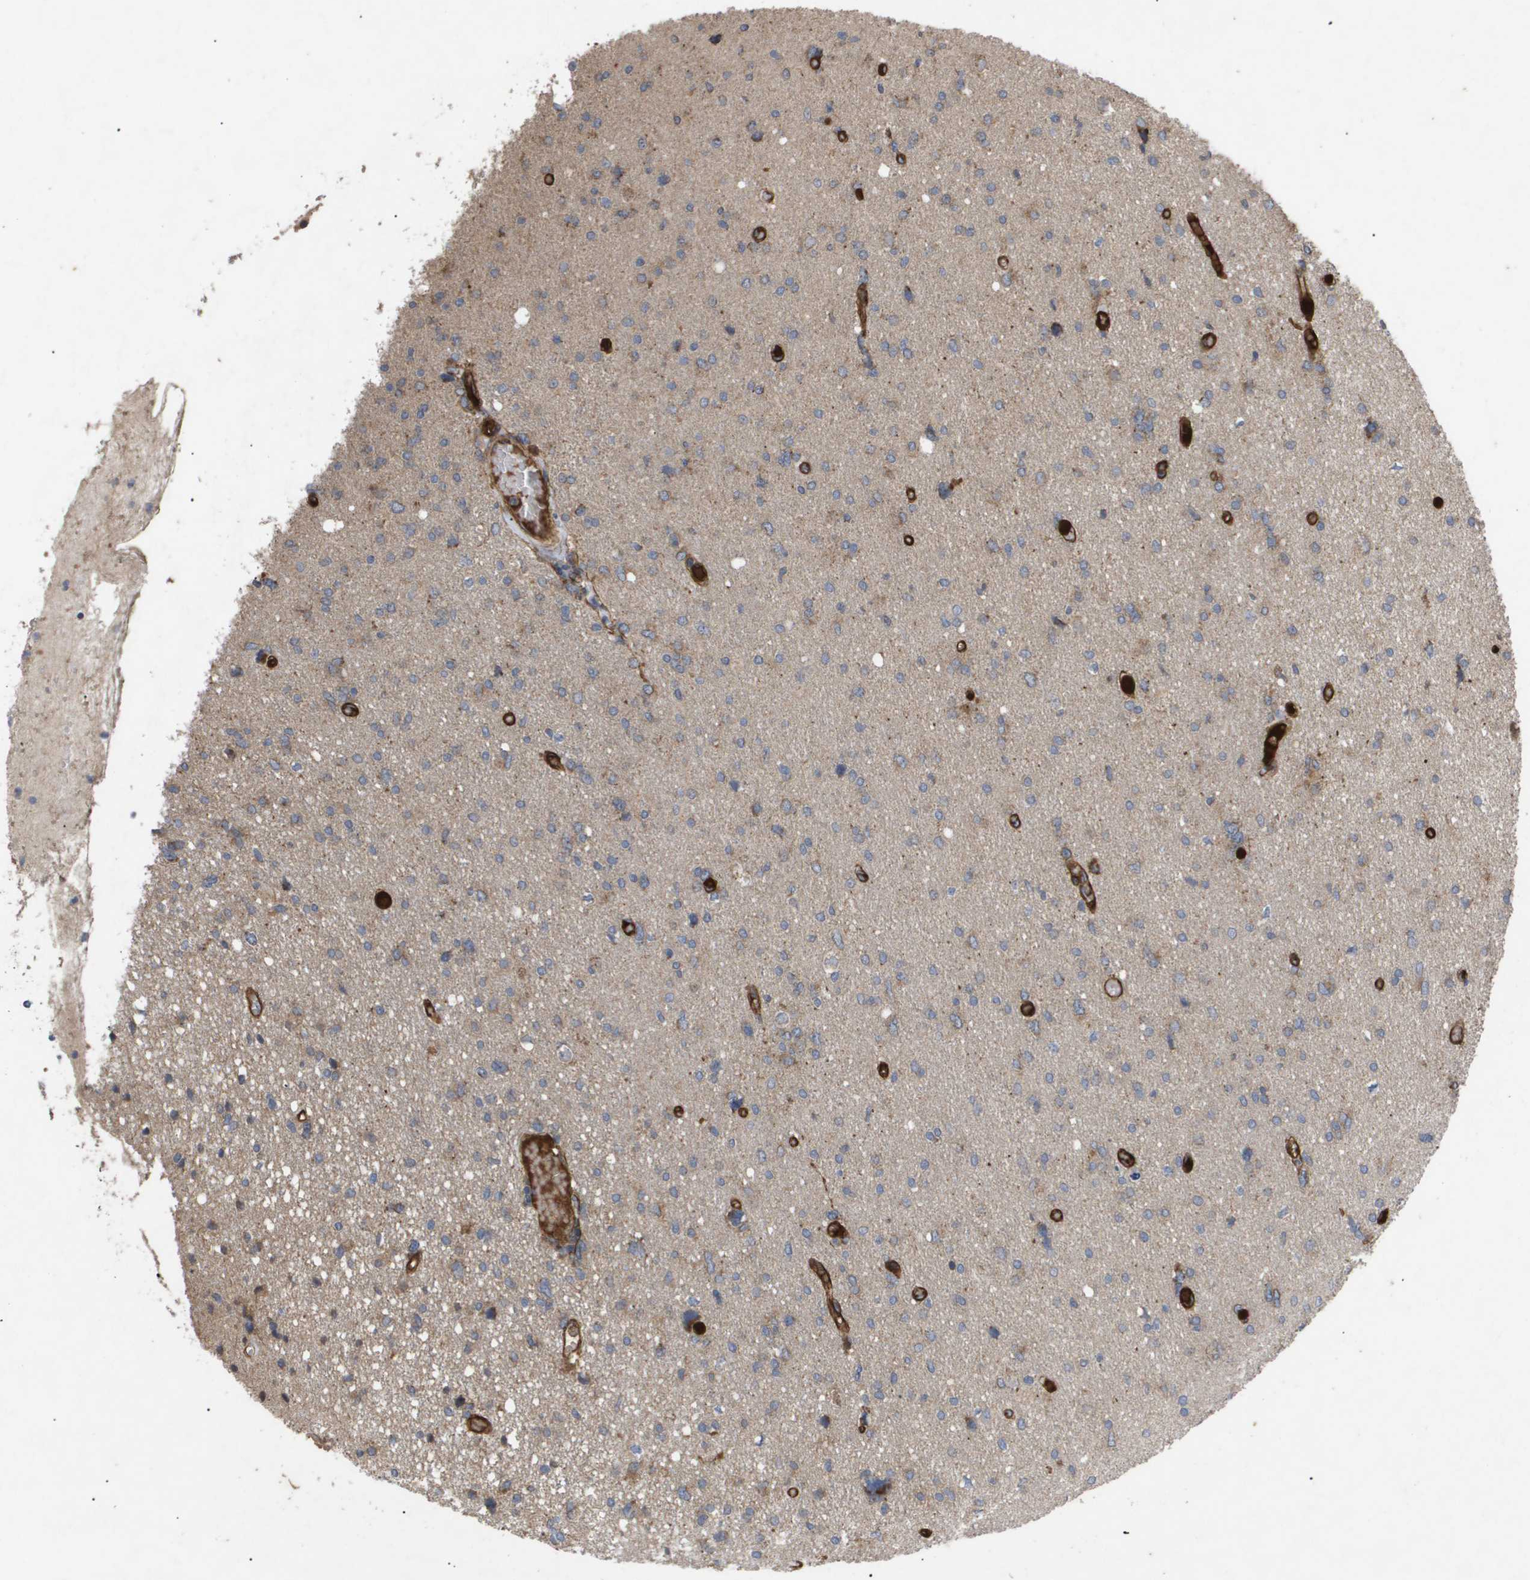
{"staining": {"intensity": "moderate", "quantity": "25%-75%", "location": "cytoplasmic/membranous"}, "tissue": "glioma", "cell_type": "Tumor cells", "image_type": "cancer", "snomed": [{"axis": "morphology", "description": "Glioma, malignant, High grade"}, {"axis": "topography", "description": "Brain"}], "caption": "The photomicrograph displays staining of glioma, revealing moderate cytoplasmic/membranous protein staining (brown color) within tumor cells. The staining was performed using DAB, with brown indicating positive protein expression. Nuclei are stained blue with hematoxylin.", "gene": "TNS1", "patient": {"sex": "female", "age": 59}}